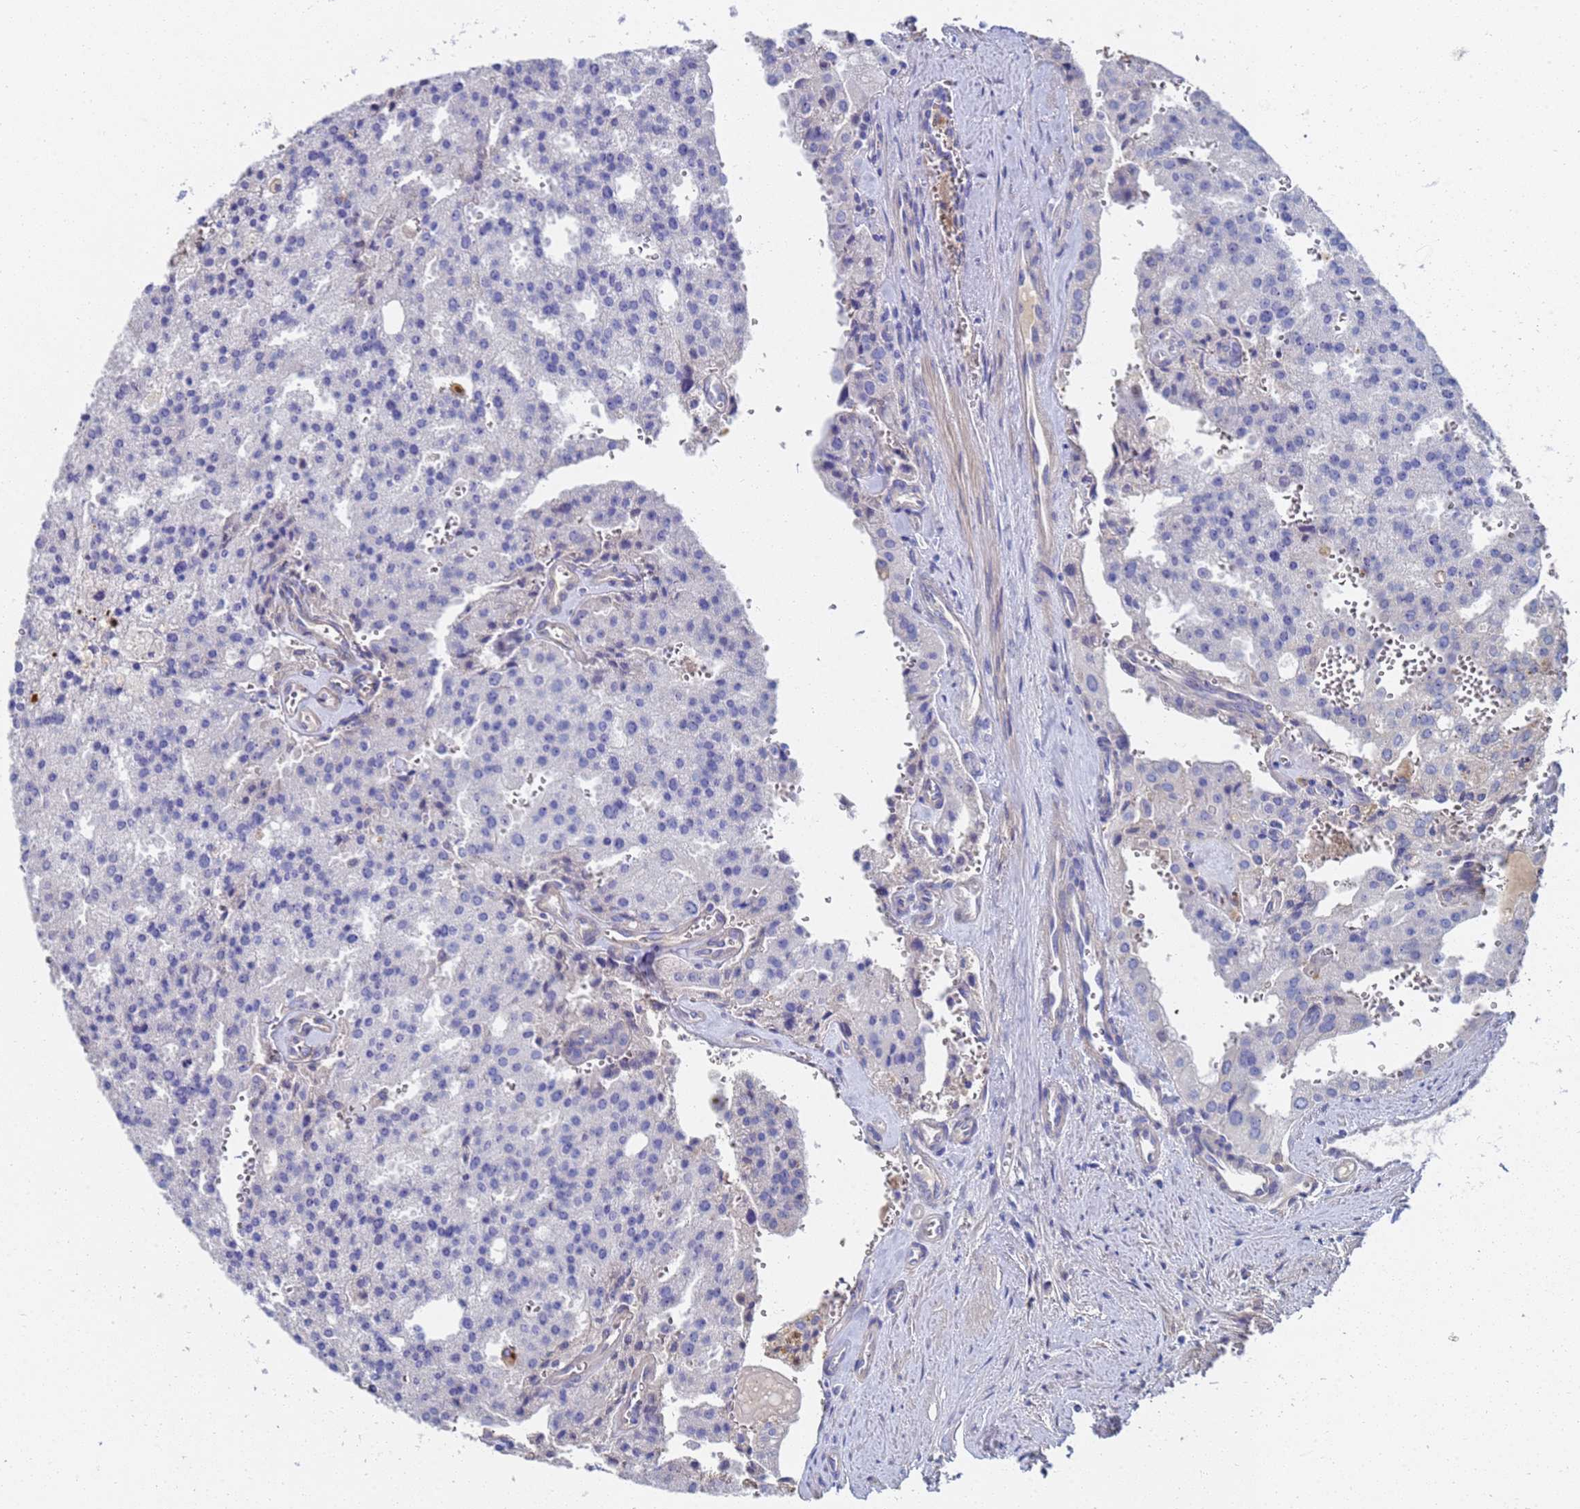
{"staining": {"intensity": "negative", "quantity": "none", "location": "none"}, "tissue": "prostate cancer", "cell_type": "Tumor cells", "image_type": "cancer", "snomed": [{"axis": "morphology", "description": "Adenocarcinoma, High grade"}, {"axis": "topography", "description": "Prostate"}], "caption": "Tumor cells are negative for brown protein staining in prostate cancer (high-grade adenocarcinoma).", "gene": "LBX2", "patient": {"sex": "male", "age": 68}}